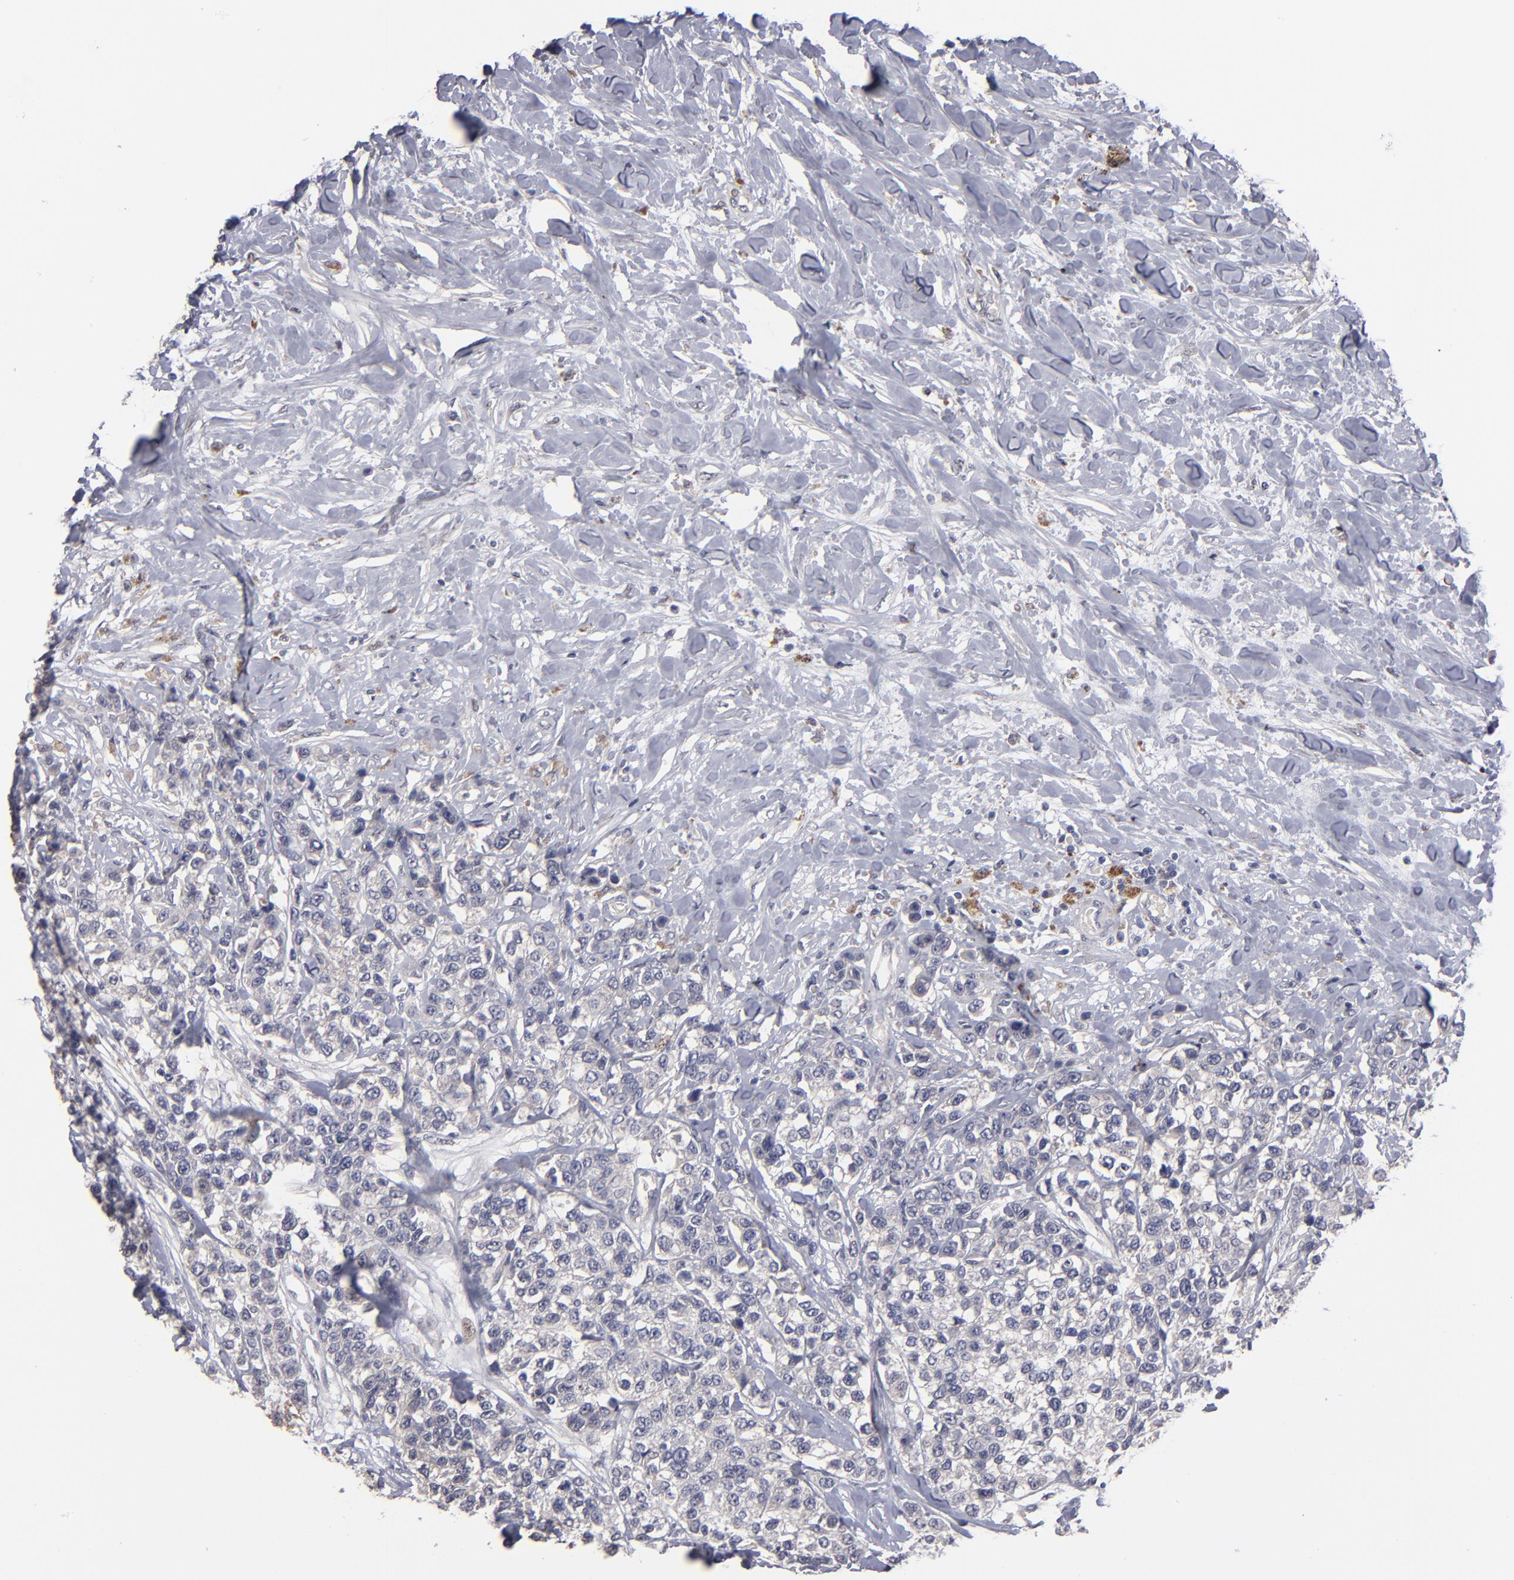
{"staining": {"intensity": "moderate", "quantity": "25%-75%", "location": "cytoplasmic/membranous"}, "tissue": "breast cancer", "cell_type": "Tumor cells", "image_type": "cancer", "snomed": [{"axis": "morphology", "description": "Duct carcinoma"}, {"axis": "topography", "description": "Breast"}], "caption": "Moderate cytoplasmic/membranous staining is present in approximately 25%-75% of tumor cells in breast cancer. (Brightfield microscopy of DAB IHC at high magnification).", "gene": "GPM6B", "patient": {"sex": "female", "age": 51}}